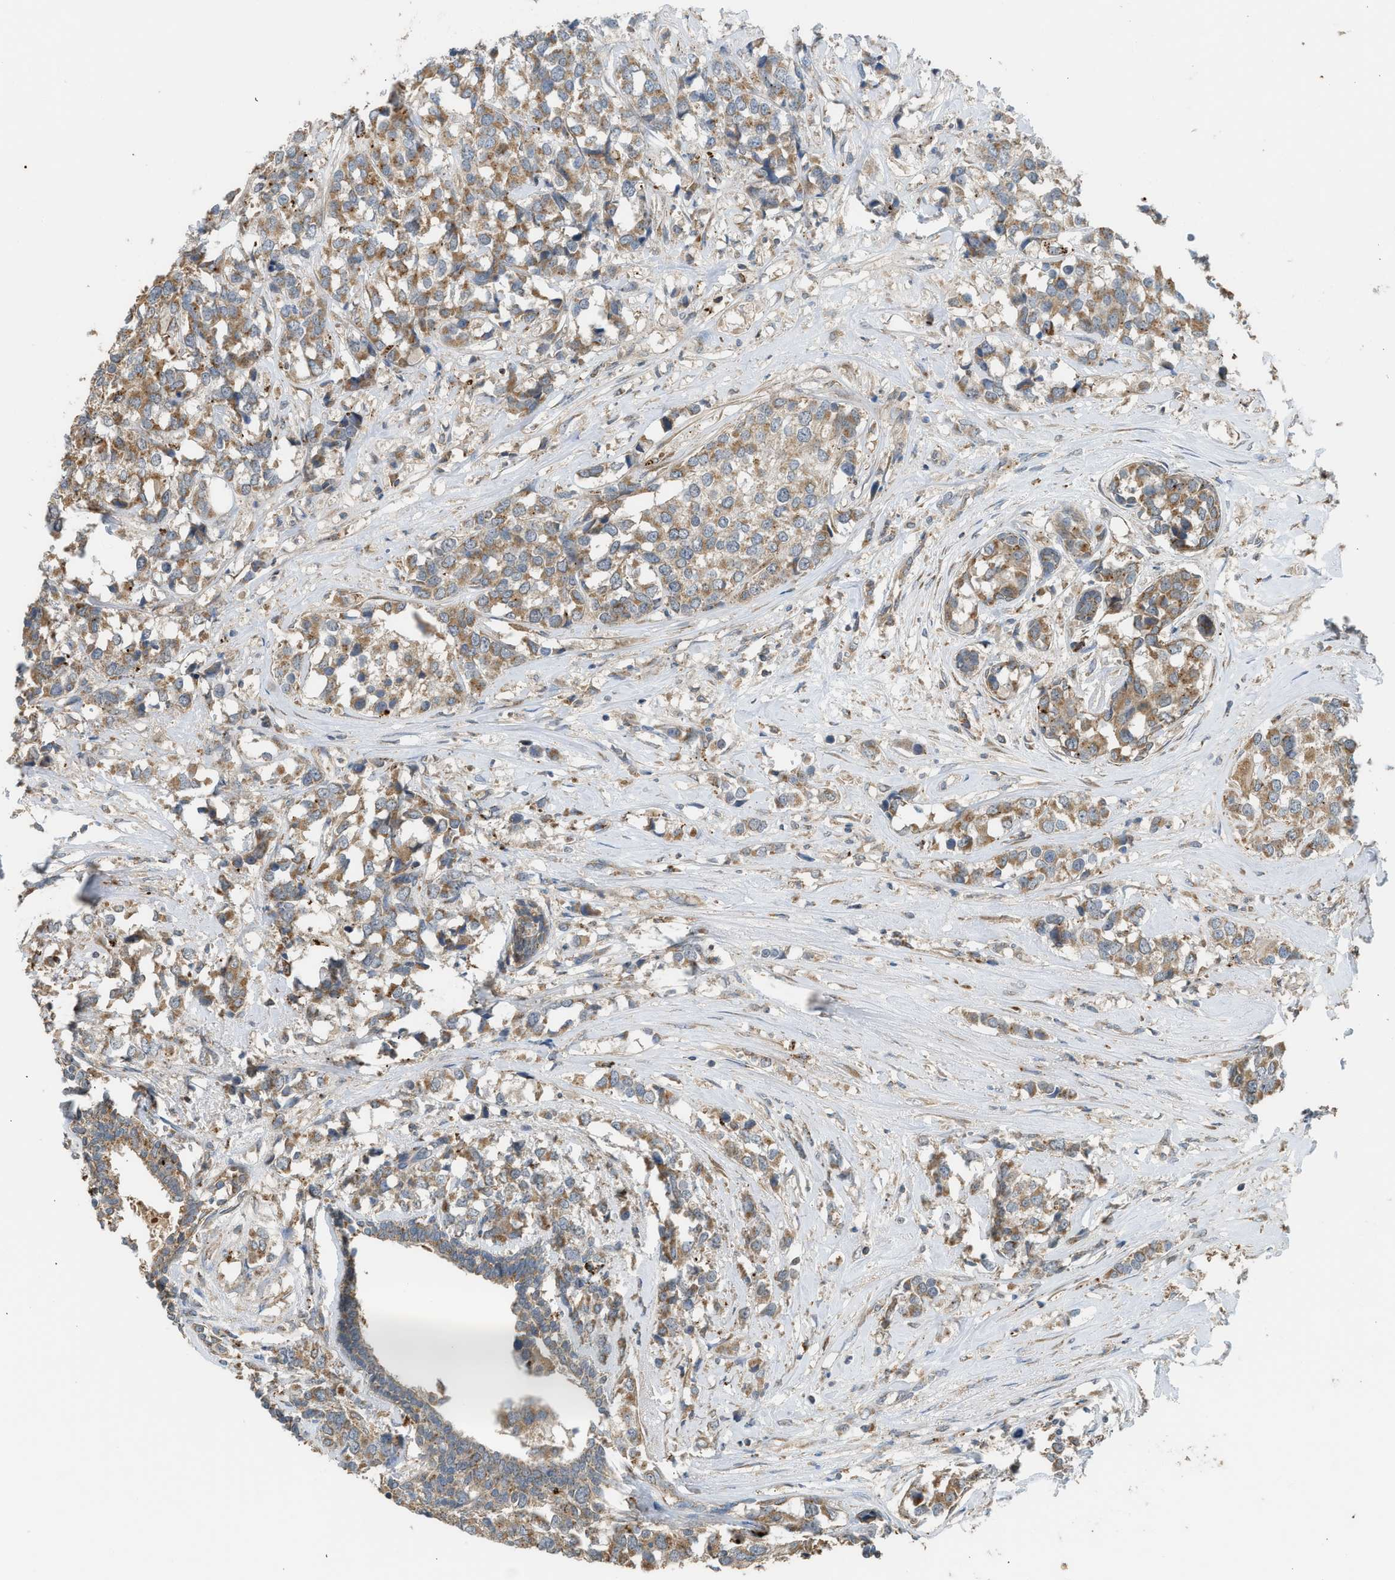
{"staining": {"intensity": "moderate", "quantity": ">75%", "location": "cytoplasmic/membranous"}, "tissue": "breast cancer", "cell_type": "Tumor cells", "image_type": "cancer", "snomed": [{"axis": "morphology", "description": "Lobular carcinoma"}, {"axis": "topography", "description": "Breast"}], "caption": "Immunohistochemistry (IHC) of breast cancer (lobular carcinoma) reveals medium levels of moderate cytoplasmic/membranous positivity in approximately >75% of tumor cells. The protein of interest is stained brown, and the nuclei are stained in blue (DAB IHC with brightfield microscopy, high magnification).", "gene": "STARD3", "patient": {"sex": "female", "age": 59}}